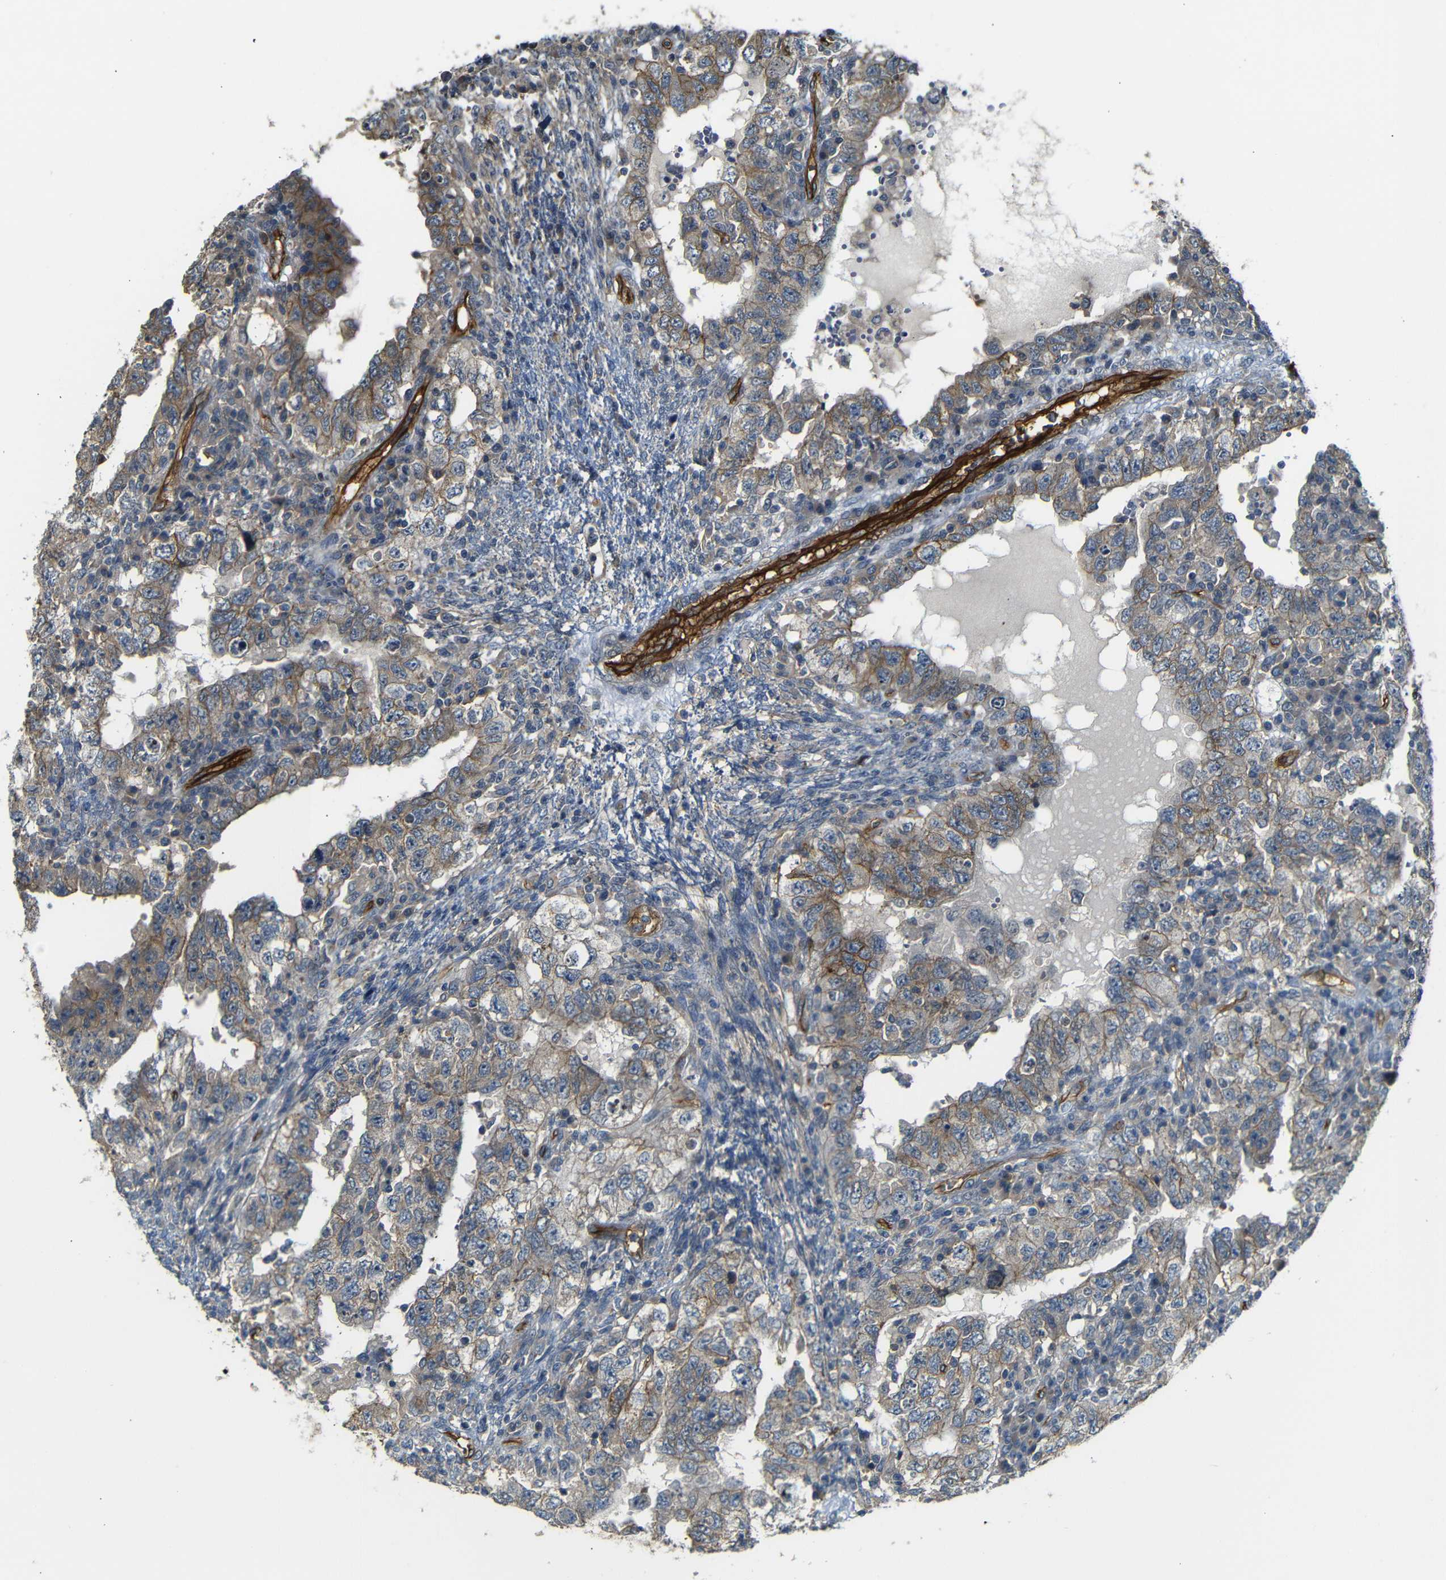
{"staining": {"intensity": "weak", "quantity": ">75%", "location": "cytoplasmic/membranous"}, "tissue": "testis cancer", "cell_type": "Tumor cells", "image_type": "cancer", "snomed": [{"axis": "morphology", "description": "Carcinoma, Embryonal, NOS"}, {"axis": "topography", "description": "Testis"}], "caption": "Immunohistochemical staining of human embryonal carcinoma (testis) demonstrates low levels of weak cytoplasmic/membranous positivity in approximately >75% of tumor cells.", "gene": "RELL1", "patient": {"sex": "male", "age": 26}}